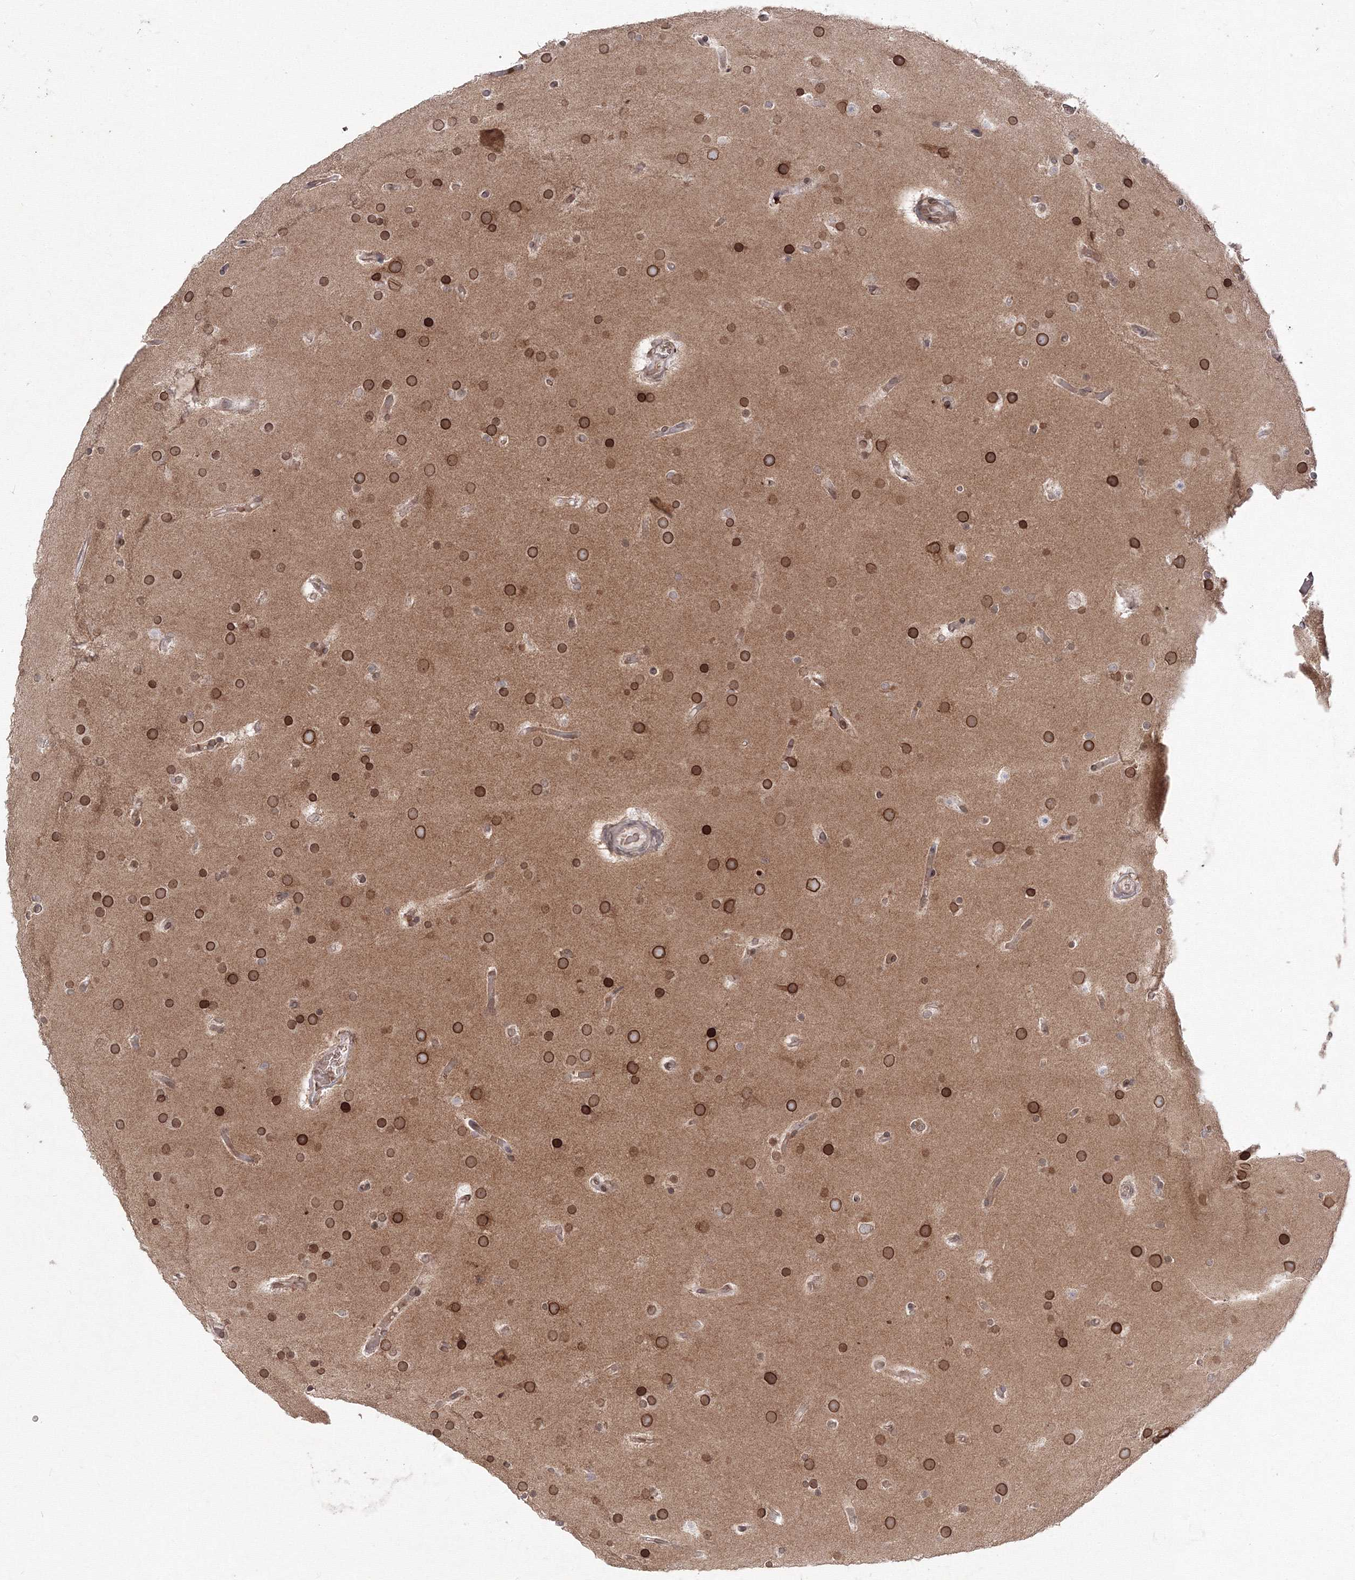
{"staining": {"intensity": "strong", "quantity": "25%-75%", "location": "cytoplasmic/membranous,nuclear"}, "tissue": "glioma", "cell_type": "Tumor cells", "image_type": "cancer", "snomed": [{"axis": "morphology", "description": "Glioma, malignant, High grade"}, {"axis": "topography", "description": "Cerebral cortex"}], "caption": "Immunohistochemistry photomicrograph of human glioma stained for a protein (brown), which reveals high levels of strong cytoplasmic/membranous and nuclear staining in about 25%-75% of tumor cells.", "gene": "DNAJB2", "patient": {"sex": "female", "age": 36}}